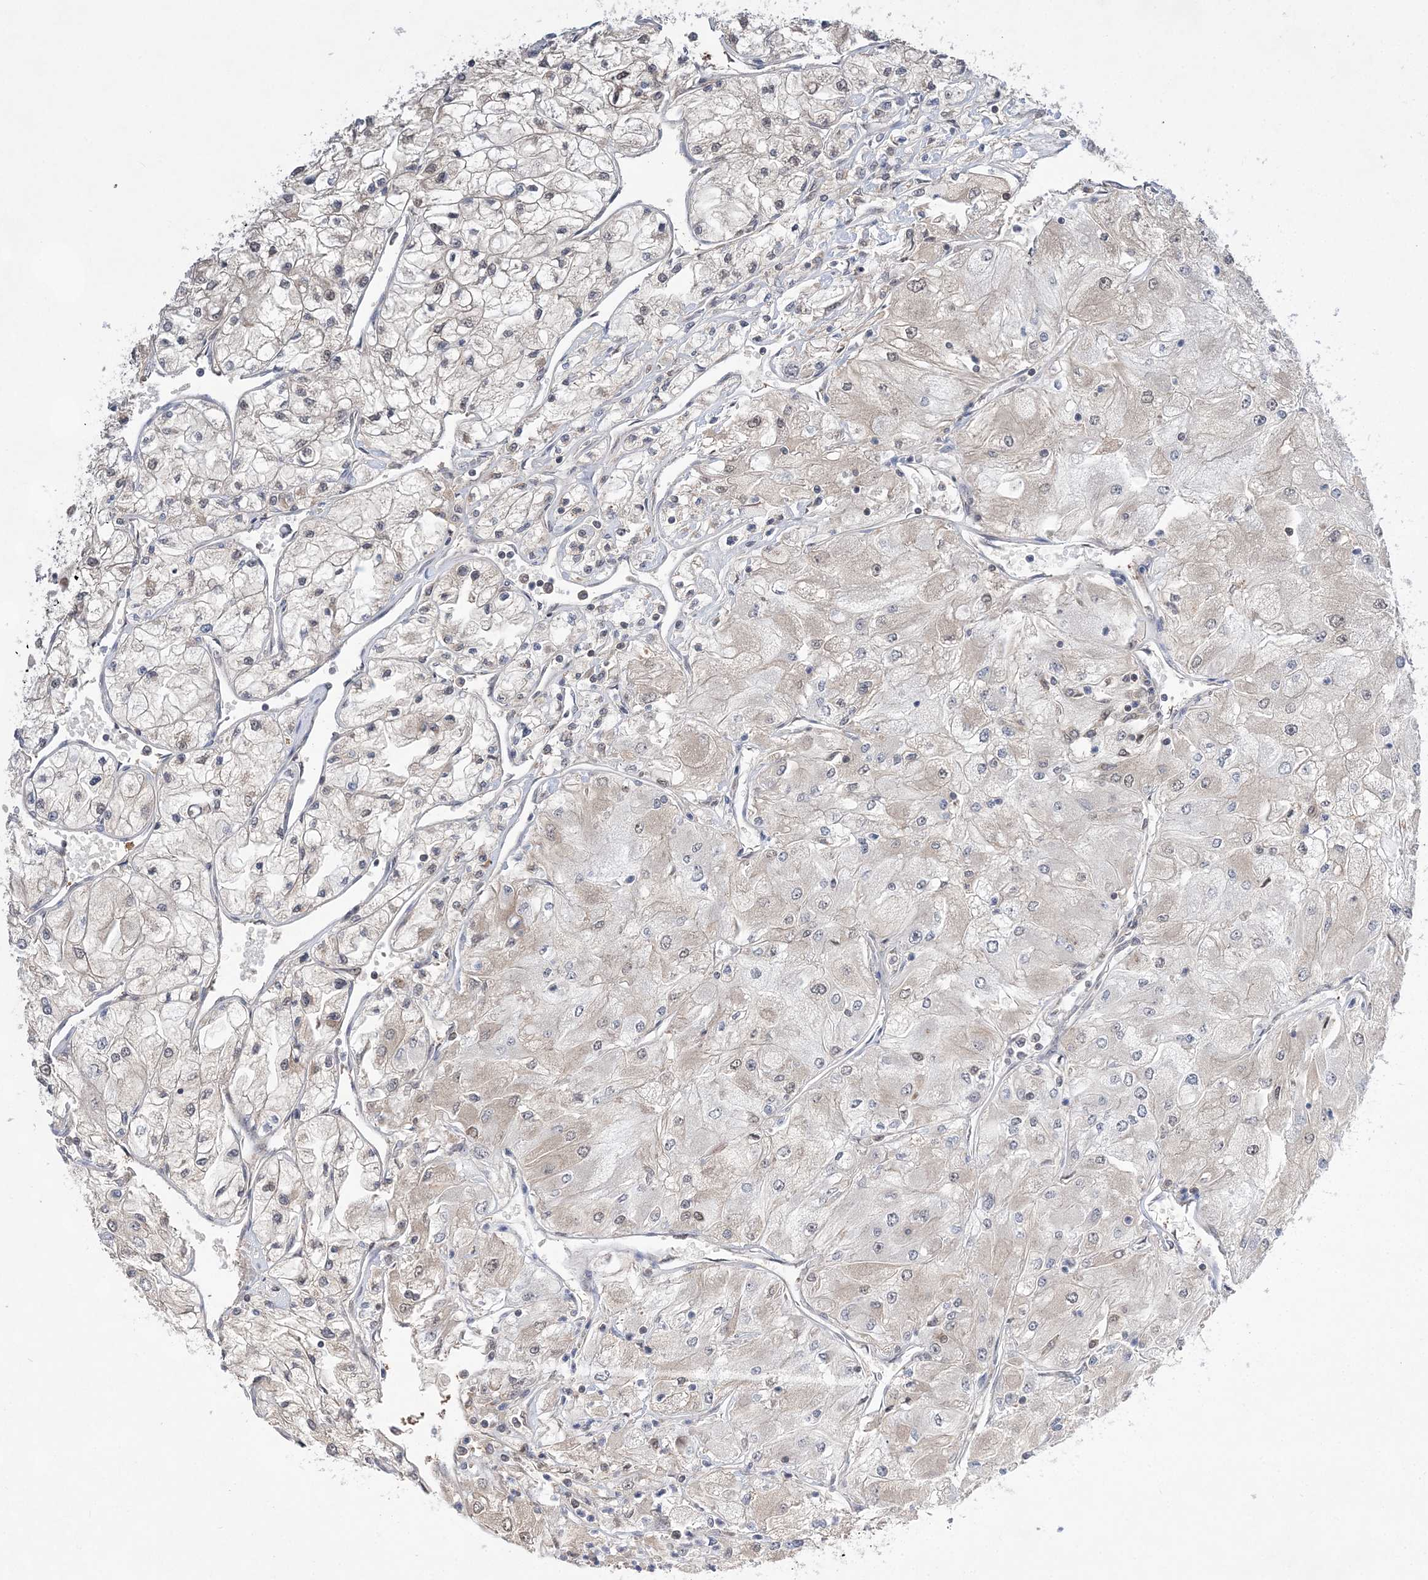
{"staining": {"intensity": "negative", "quantity": "none", "location": "none"}, "tissue": "renal cancer", "cell_type": "Tumor cells", "image_type": "cancer", "snomed": [{"axis": "morphology", "description": "Adenocarcinoma, NOS"}, {"axis": "topography", "description": "Kidney"}], "caption": "A high-resolution image shows immunohistochemistry staining of renal cancer (adenocarcinoma), which demonstrates no significant expression in tumor cells.", "gene": "TMEM132B", "patient": {"sex": "male", "age": 80}}